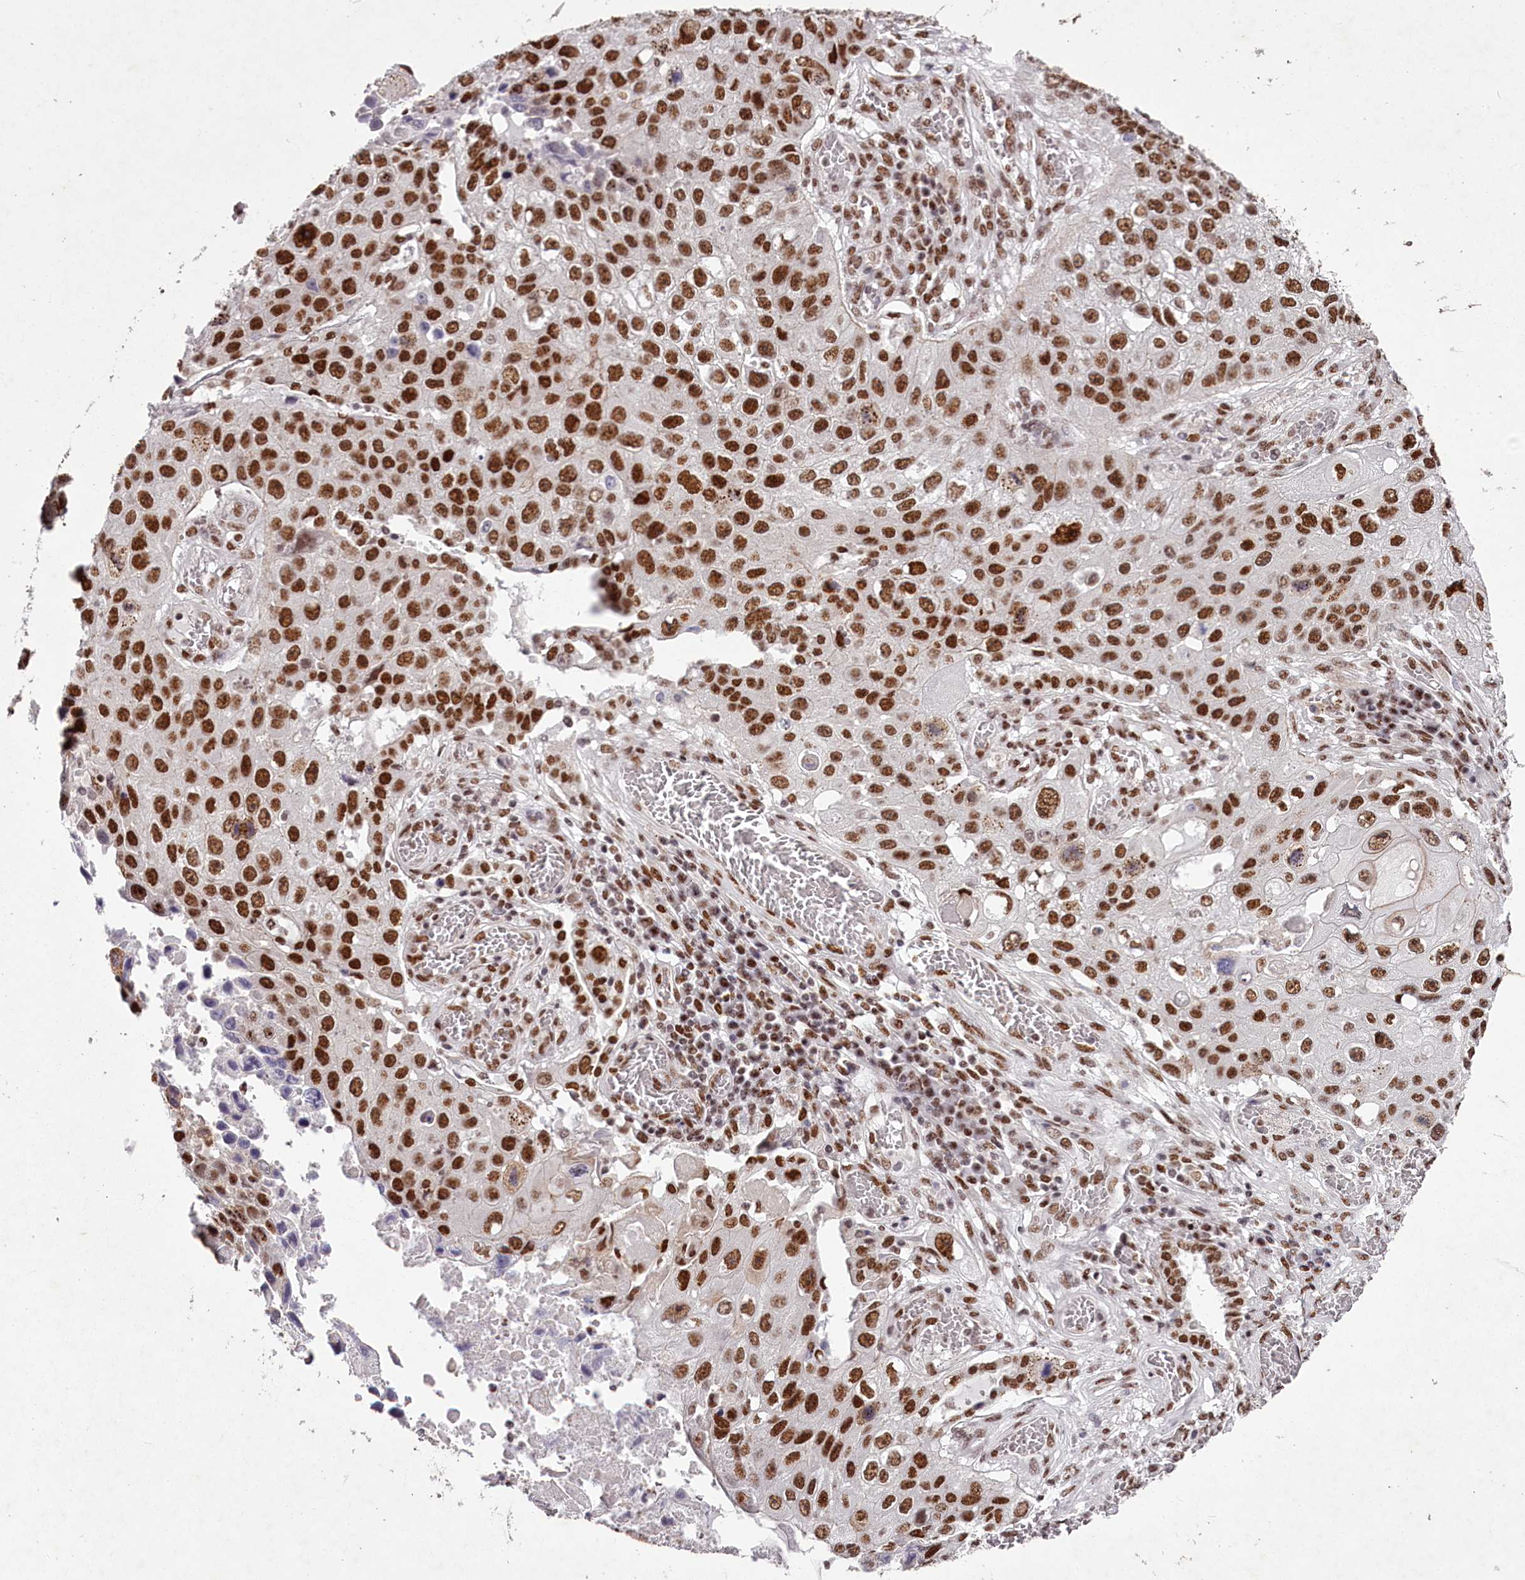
{"staining": {"intensity": "strong", "quantity": ">75%", "location": "nuclear"}, "tissue": "lung cancer", "cell_type": "Tumor cells", "image_type": "cancer", "snomed": [{"axis": "morphology", "description": "Squamous cell carcinoma, NOS"}, {"axis": "topography", "description": "Lung"}], "caption": "The immunohistochemical stain labels strong nuclear expression in tumor cells of lung squamous cell carcinoma tissue. (DAB (3,3'-diaminobenzidine) IHC with brightfield microscopy, high magnification).", "gene": "PSPC1", "patient": {"sex": "male", "age": 61}}